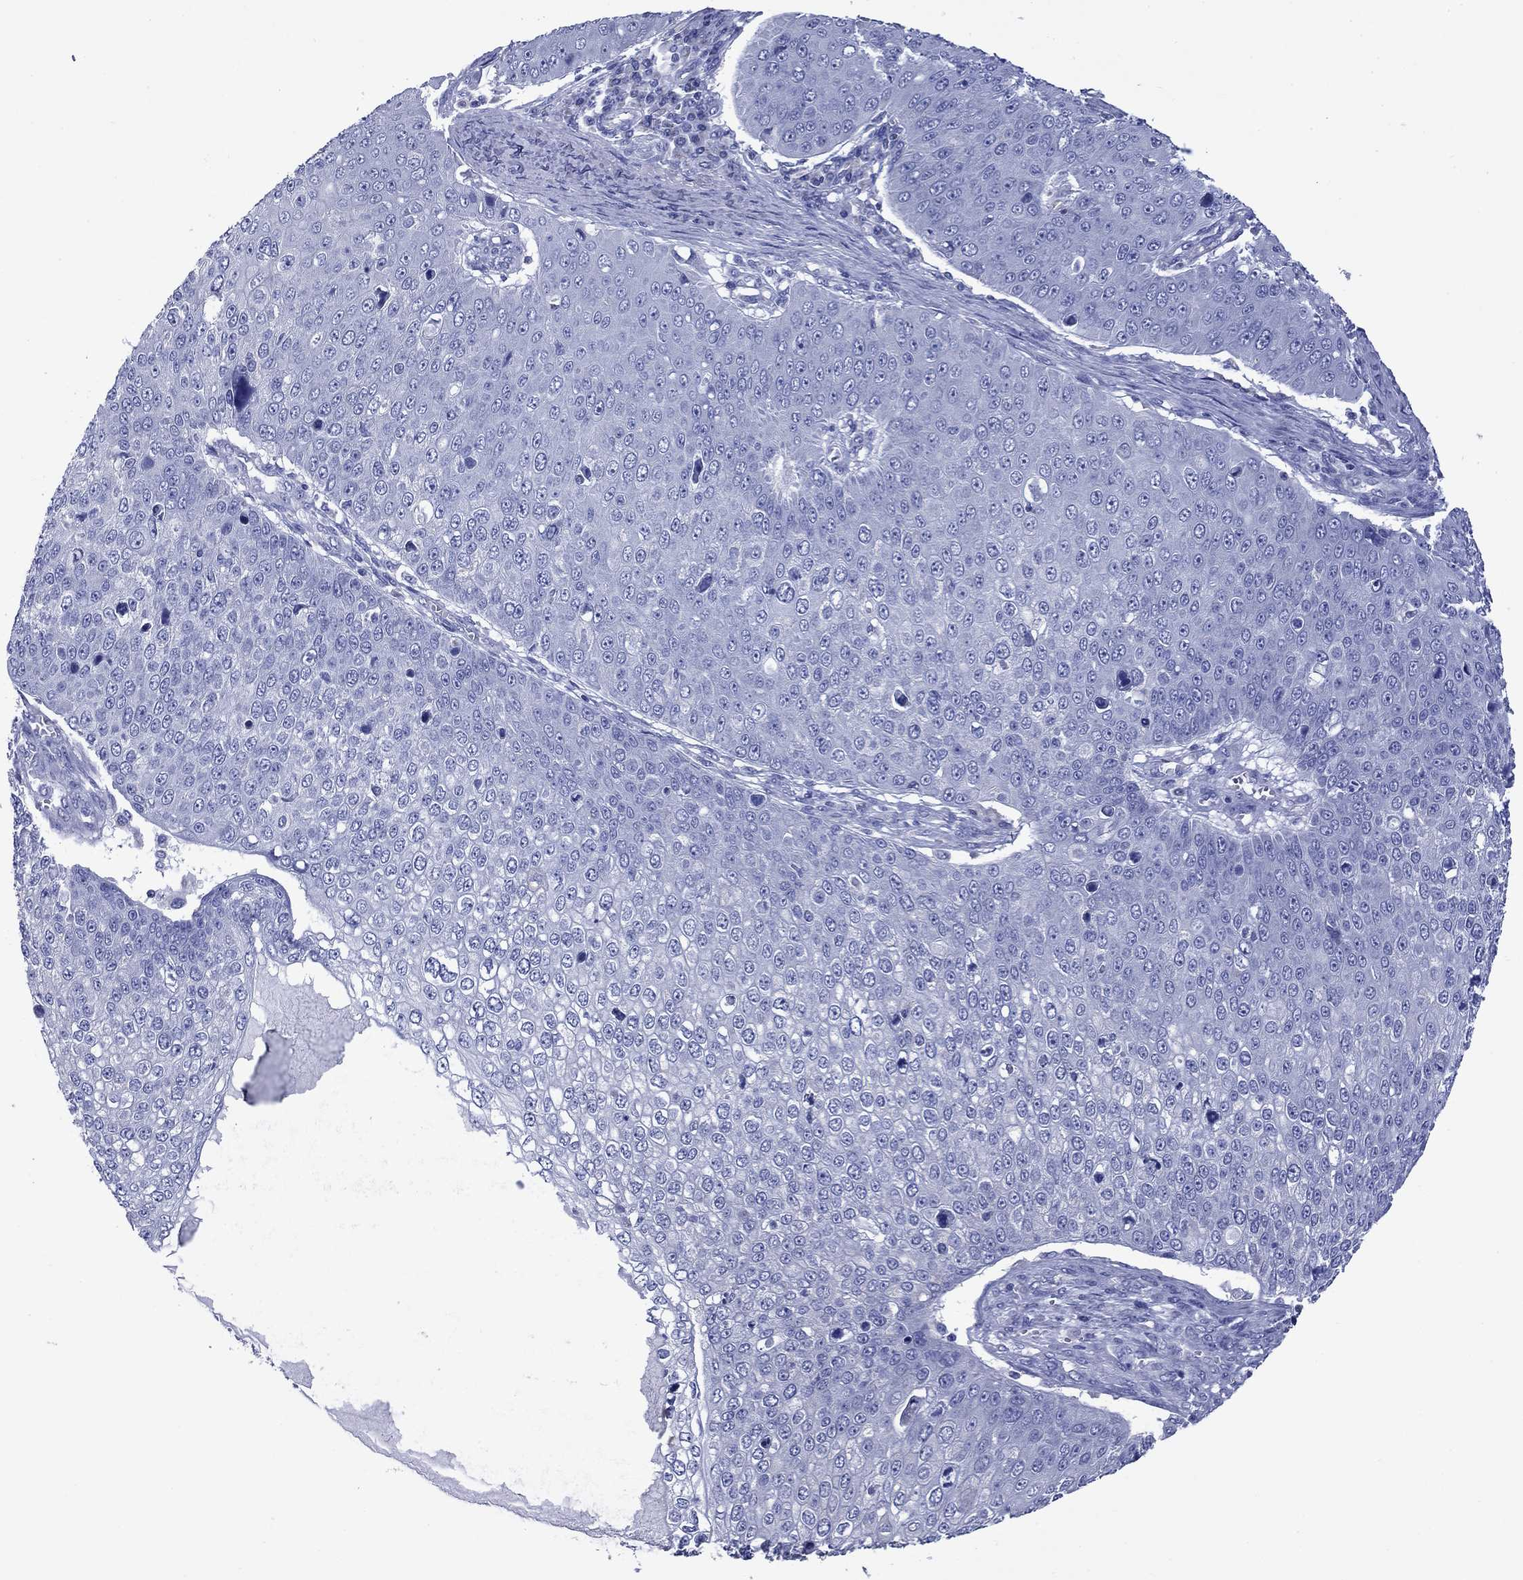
{"staining": {"intensity": "negative", "quantity": "none", "location": "none"}, "tissue": "skin cancer", "cell_type": "Tumor cells", "image_type": "cancer", "snomed": [{"axis": "morphology", "description": "Squamous cell carcinoma, NOS"}, {"axis": "topography", "description": "Skin"}], "caption": "DAB (3,3'-diaminobenzidine) immunohistochemical staining of human skin cancer demonstrates no significant expression in tumor cells. The staining is performed using DAB brown chromogen with nuclei counter-stained in using hematoxylin.", "gene": "ACADSB", "patient": {"sex": "male", "age": 71}}